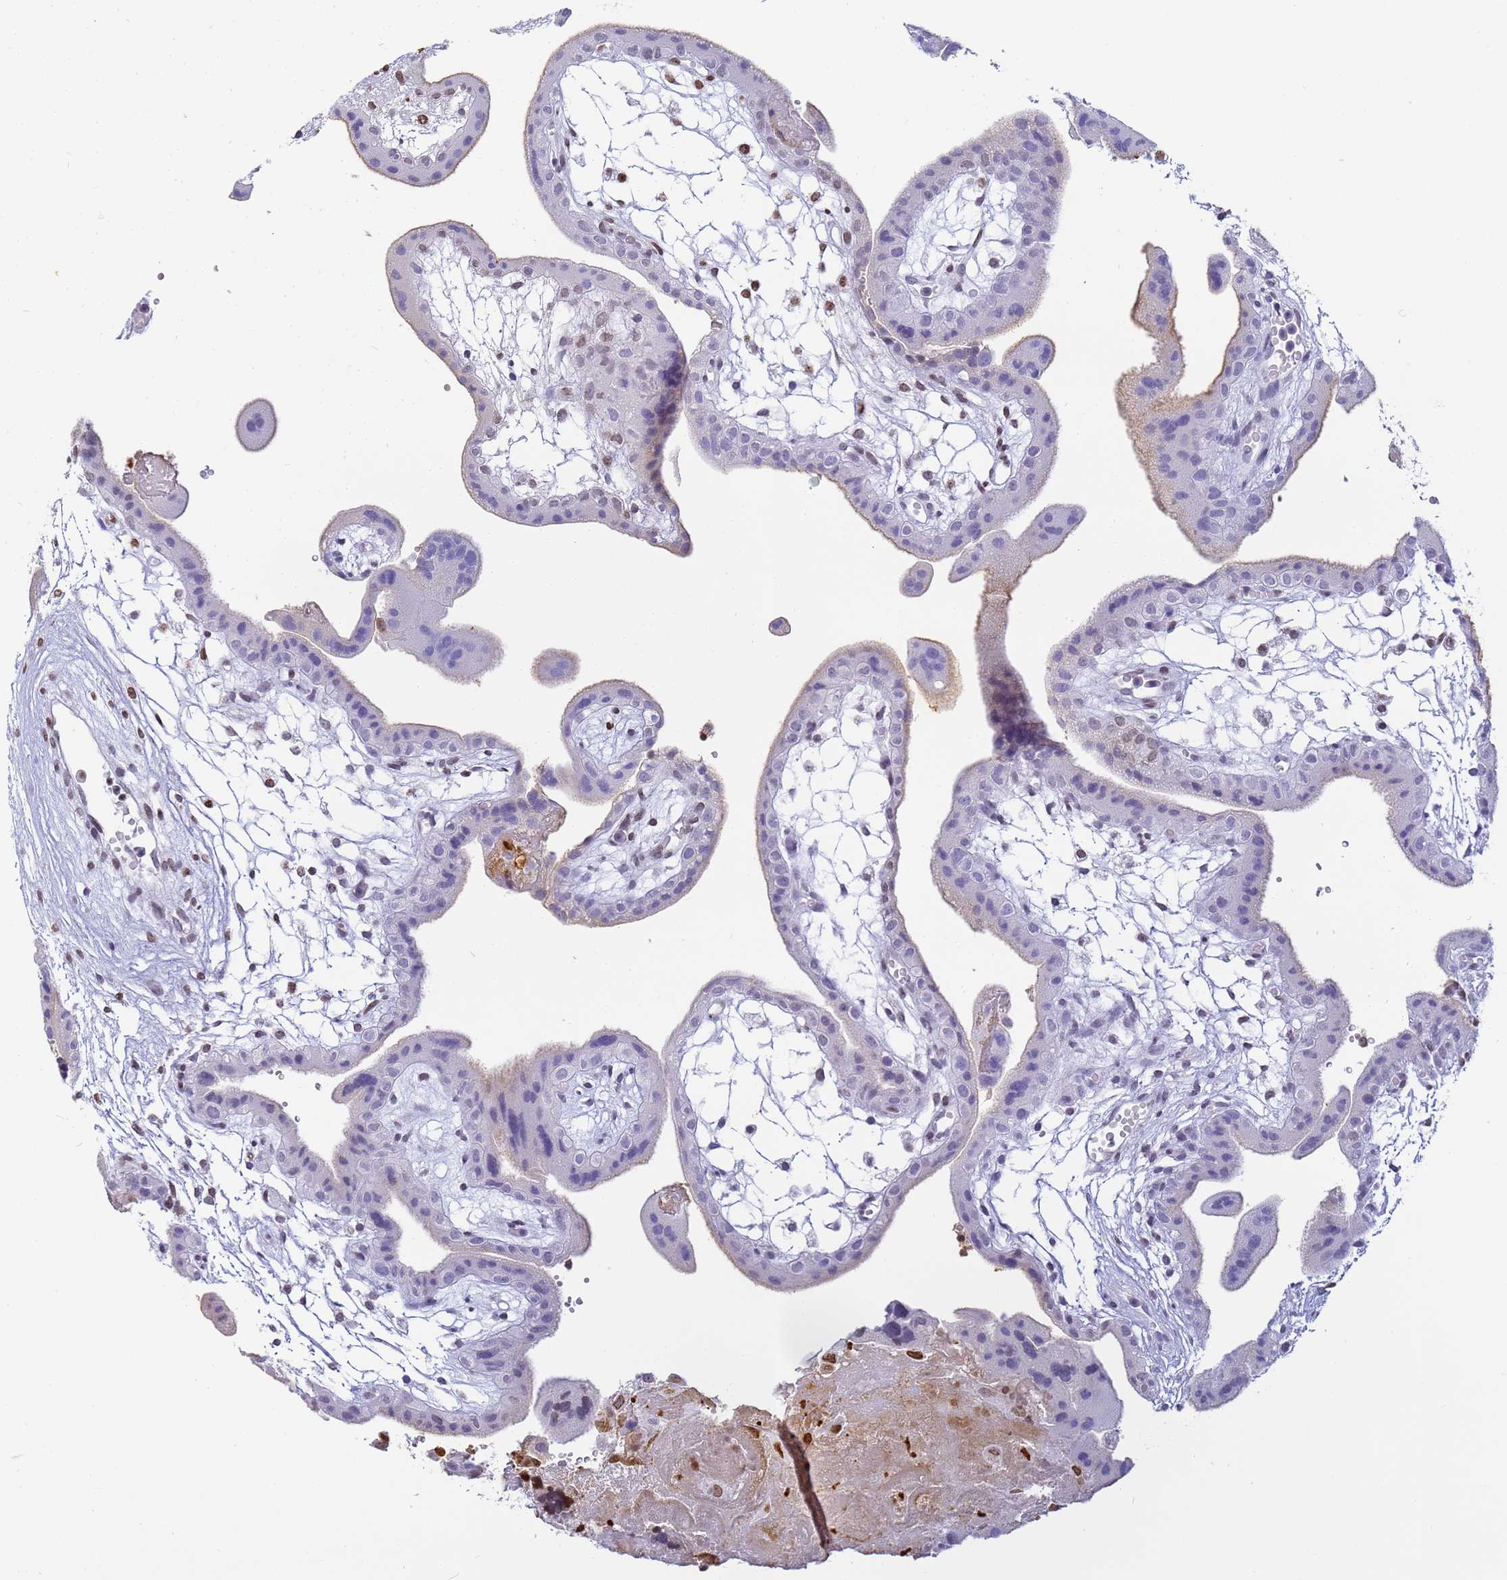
{"staining": {"intensity": "negative", "quantity": "none", "location": "none"}, "tissue": "placenta", "cell_type": "Decidual cells", "image_type": "normal", "snomed": [{"axis": "morphology", "description": "Normal tissue, NOS"}, {"axis": "topography", "description": "Placenta"}], "caption": "Immunohistochemical staining of unremarkable placenta shows no significant staining in decidual cells. (Stains: DAB immunohistochemistry with hematoxylin counter stain, Microscopy: brightfield microscopy at high magnification).", "gene": "CFHR1", "patient": {"sex": "female", "age": 18}}